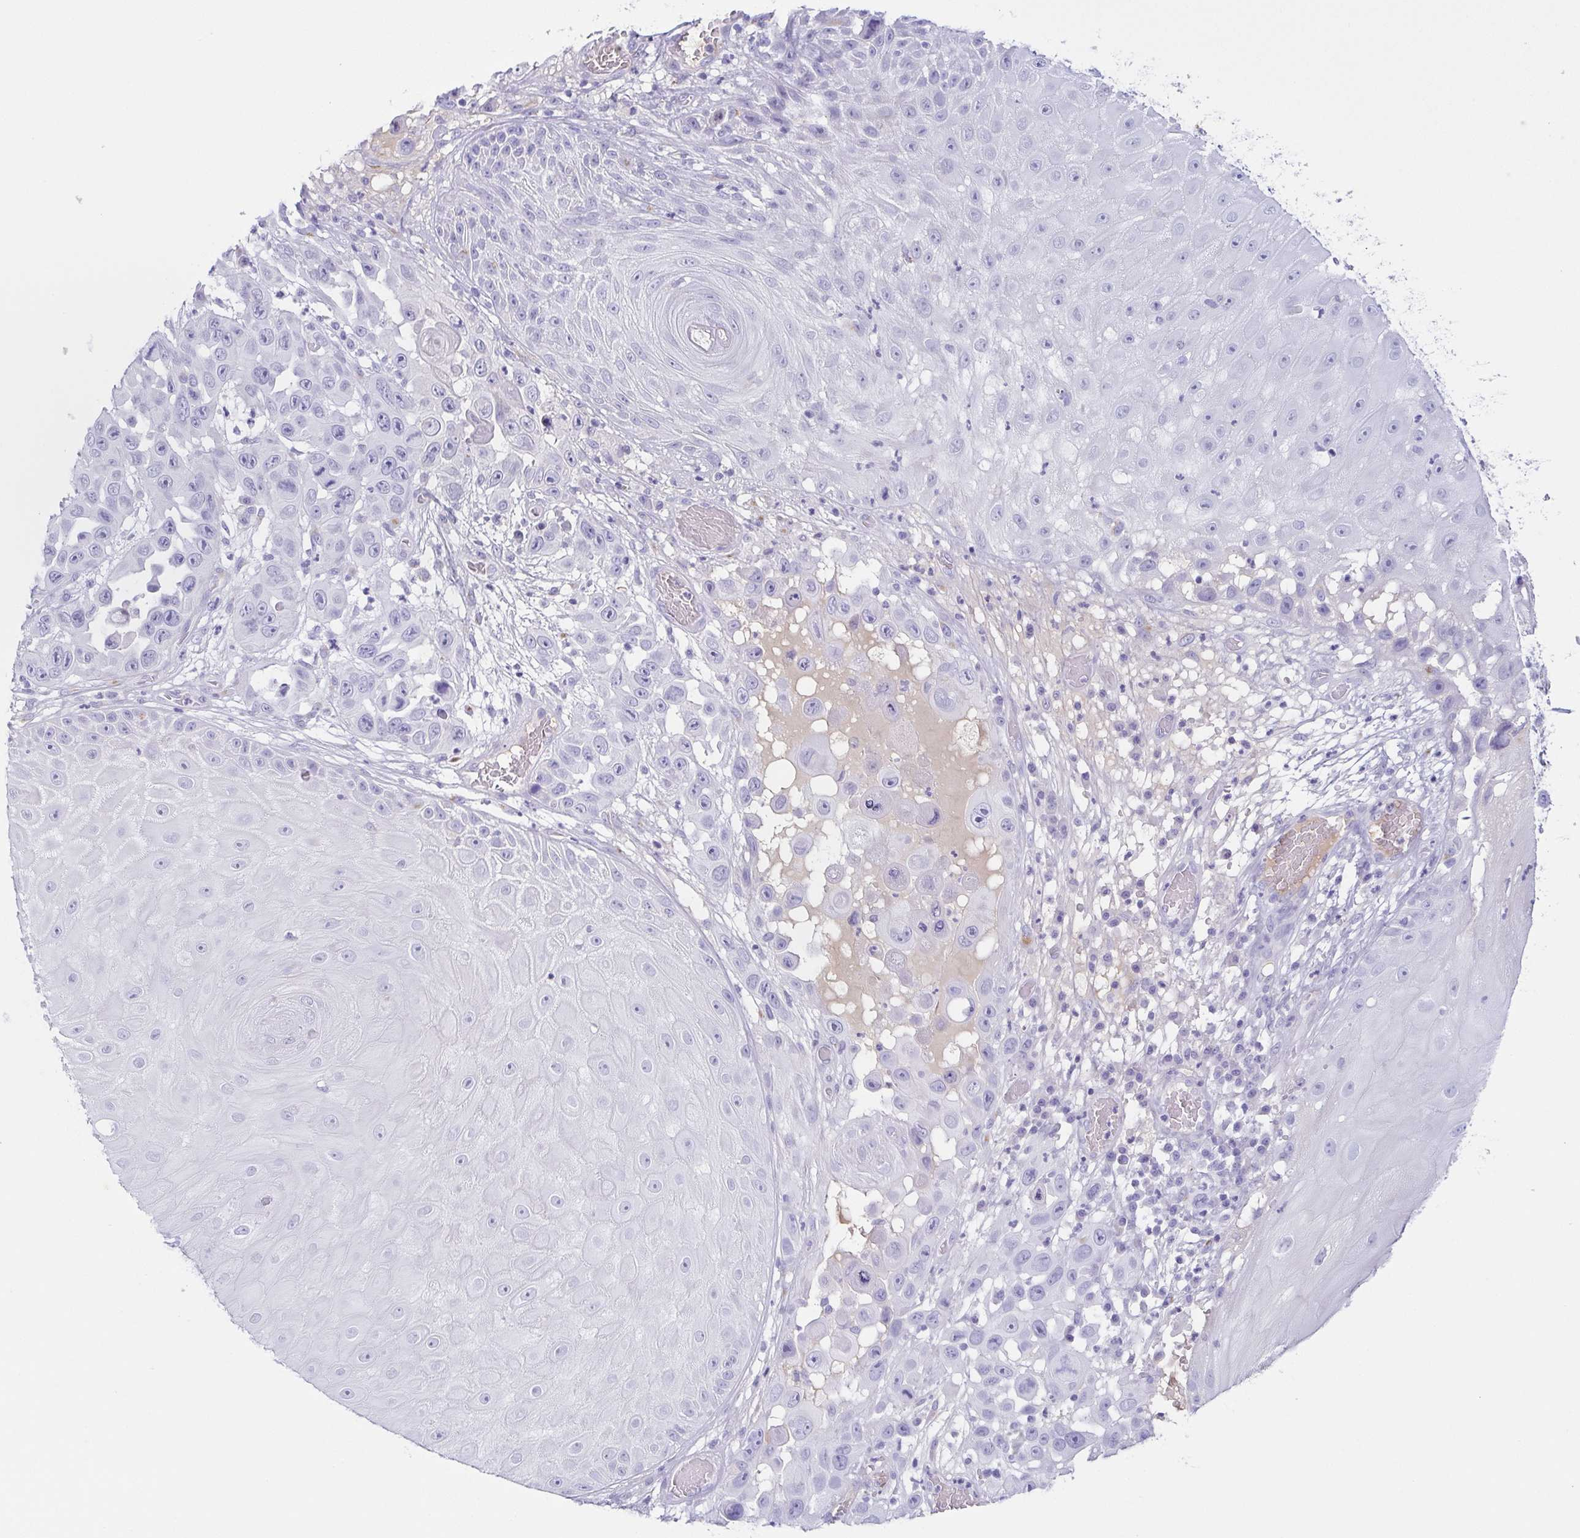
{"staining": {"intensity": "negative", "quantity": "none", "location": "none"}, "tissue": "skin cancer", "cell_type": "Tumor cells", "image_type": "cancer", "snomed": [{"axis": "morphology", "description": "Squamous cell carcinoma, NOS"}, {"axis": "topography", "description": "Skin"}], "caption": "Immunohistochemistry image of human squamous cell carcinoma (skin) stained for a protein (brown), which exhibits no expression in tumor cells.", "gene": "LDLRAD1", "patient": {"sex": "male", "age": 81}}